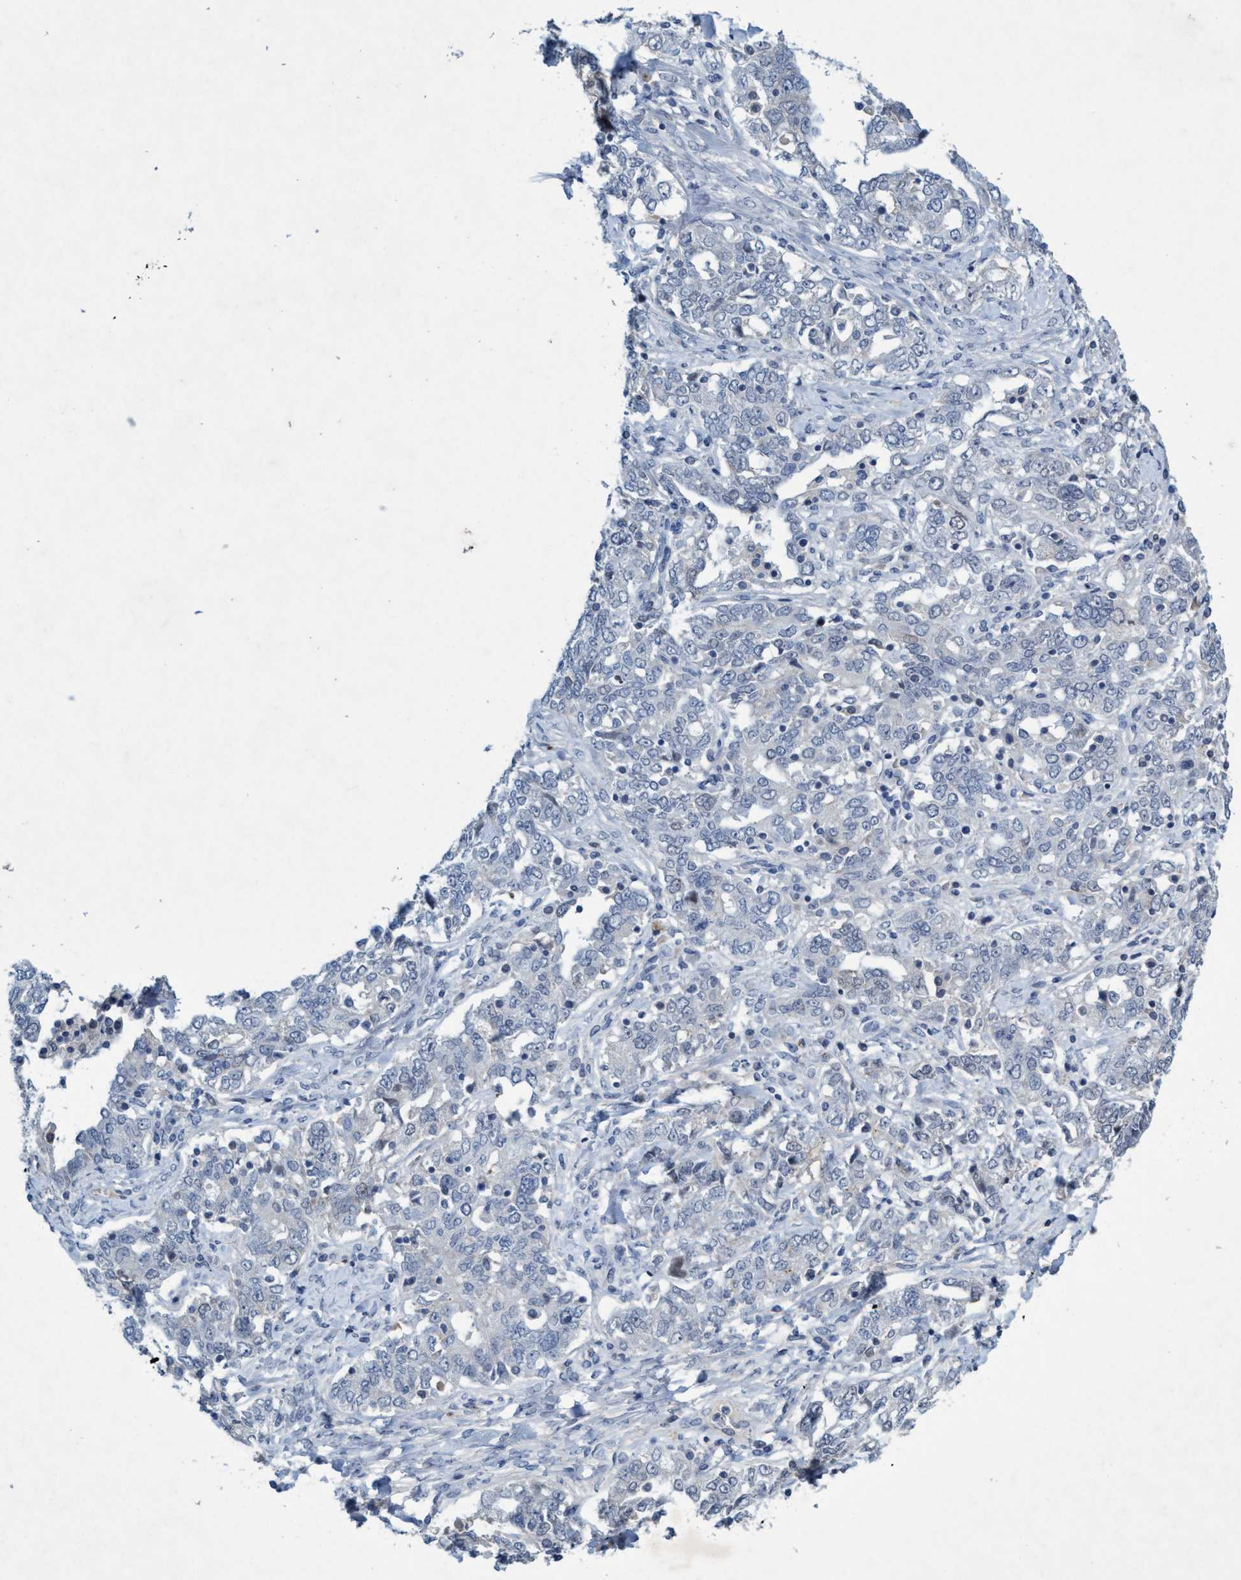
{"staining": {"intensity": "negative", "quantity": "none", "location": "none"}, "tissue": "ovarian cancer", "cell_type": "Tumor cells", "image_type": "cancer", "snomed": [{"axis": "morphology", "description": "Cystadenocarcinoma, mucinous, NOS"}, {"axis": "topography", "description": "Ovary"}], "caption": "This is an immunohistochemistry histopathology image of human ovarian cancer (mucinous cystadenocarcinoma). There is no staining in tumor cells.", "gene": "RNF208", "patient": {"sex": "female", "age": 73}}